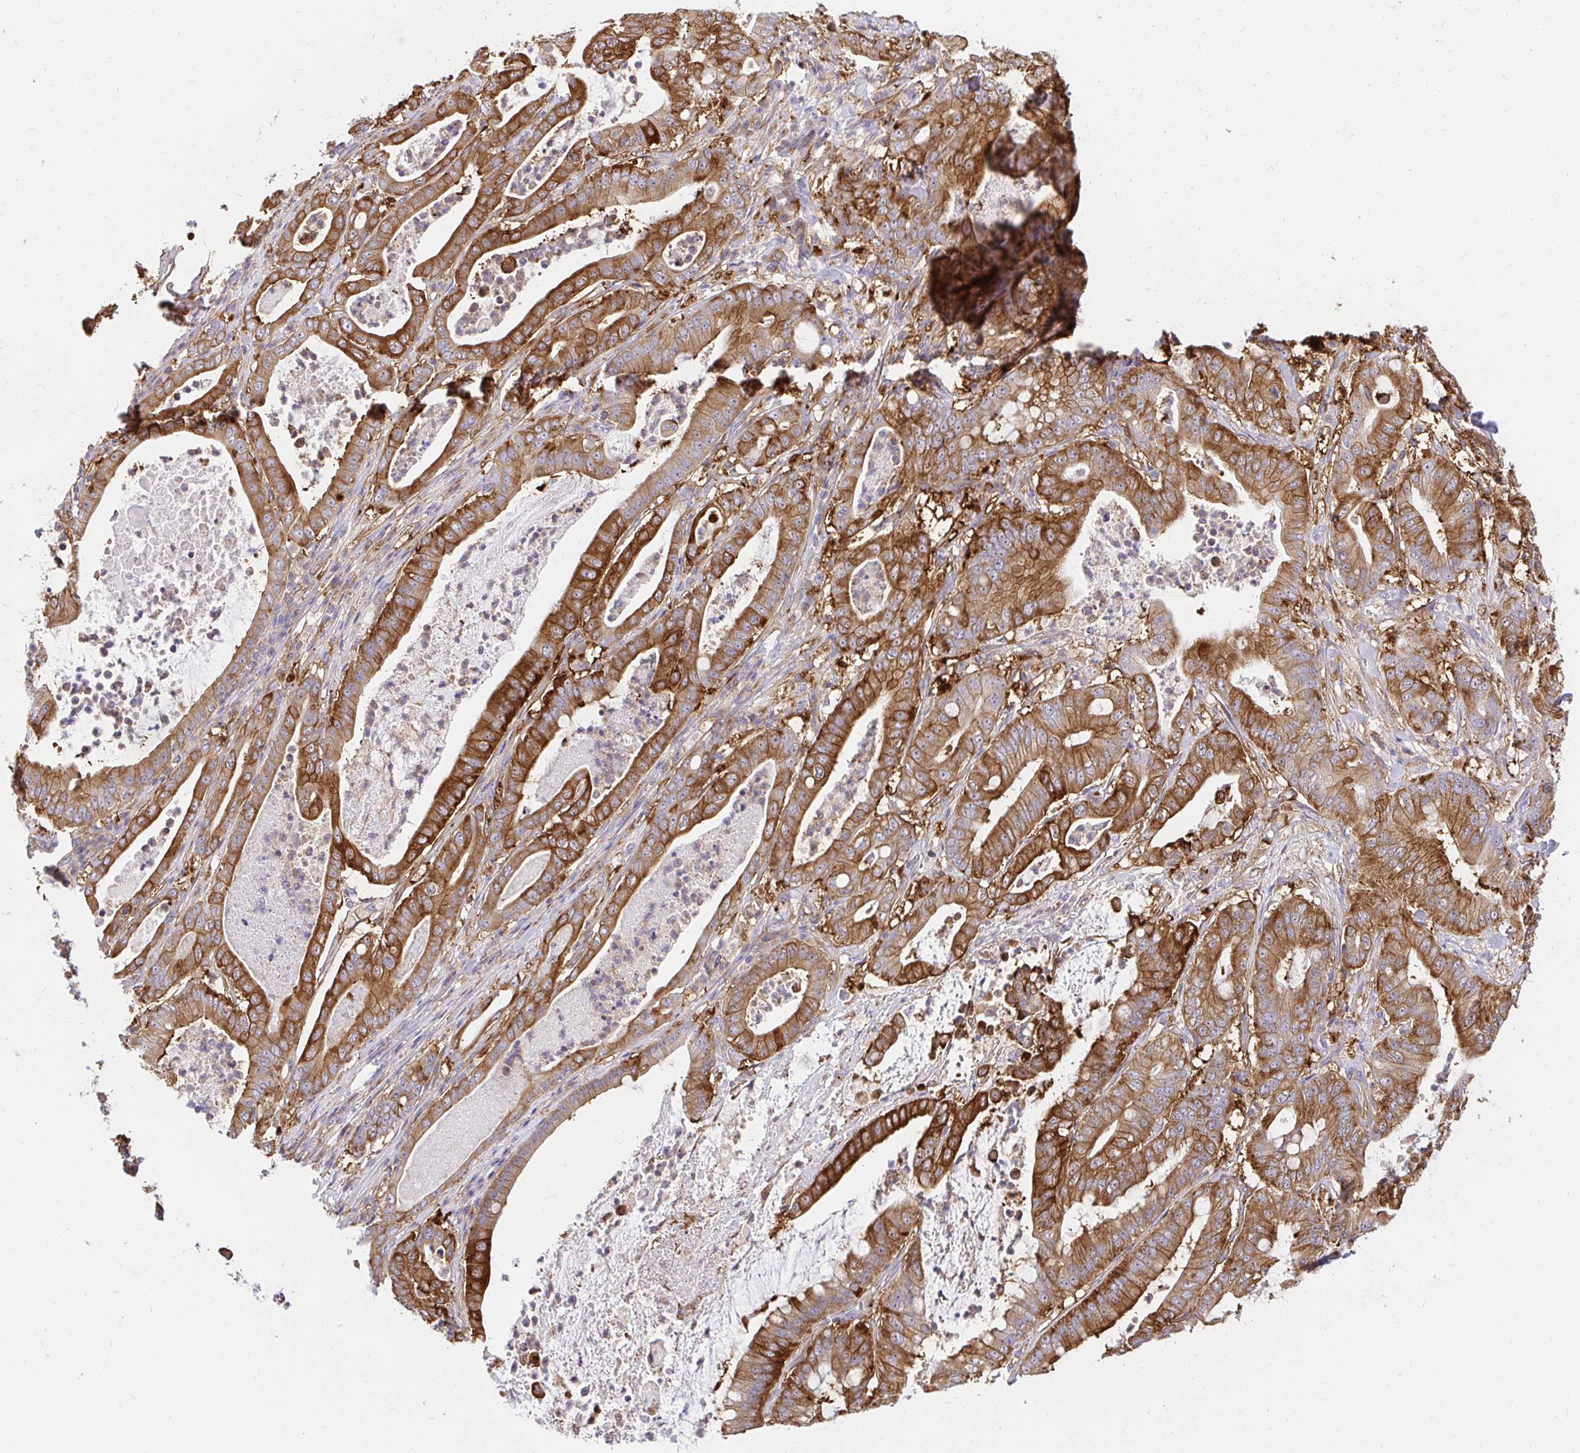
{"staining": {"intensity": "strong", "quantity": ">75%", "location": "cytoplasmic/membranous"}, "tissue": "pancreatic cancer", "cell_type": "Tumor cells", "image_type": "cancer", "snomed": [{"axis": "morphology", "description": "Adenocarcinoma, NOS"}, {"axis": "topography", "description": "Pancreas"}], "caption": "Pancreatic cancer stained with DAB immunohistochemistry demonstrates high levels of strong cytoplasmic/membranous staining in approximately >75% of tumor cells.", "gene": "ABCB10", "patient": {"sex": "male", "age": 71}}